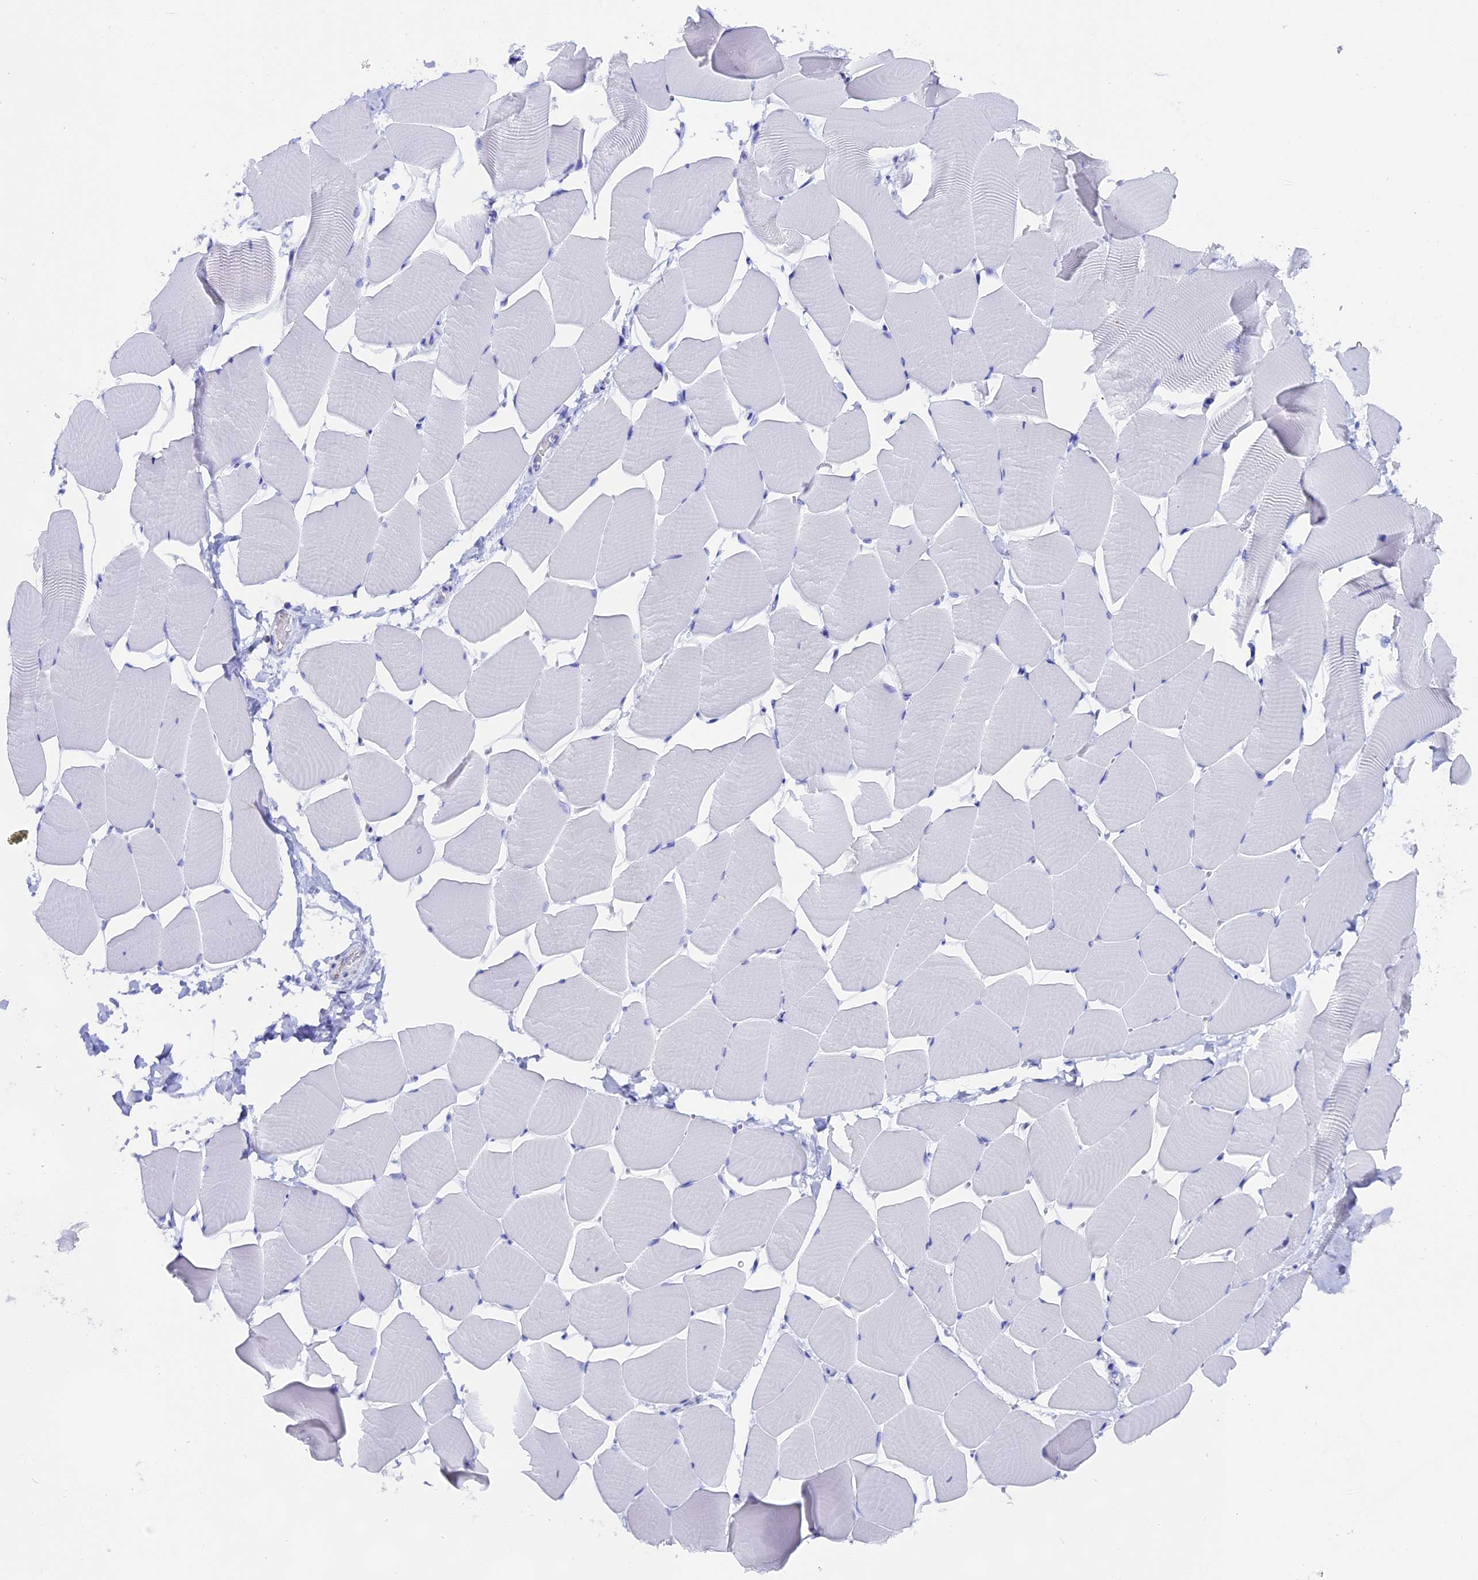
{"staining": {"intensity": "negative", "quantity": "none", "location": "none"}, "tissue": "skeletal muscle", "cell_type": "Myocytes", "image_type": "normal", "snomed": [{"axis": "morphology", "description": "Normal tissue, NOS"}, {"axis": "topography", "description": "Skeletal muscle"}], "caption": "Immunohistochemical staining of unremarkable human skeletal muscle demonstrates no significant expression in myocytes.", "gene": "FKBP11", "patient": {"sex": "male", "age": 25}}